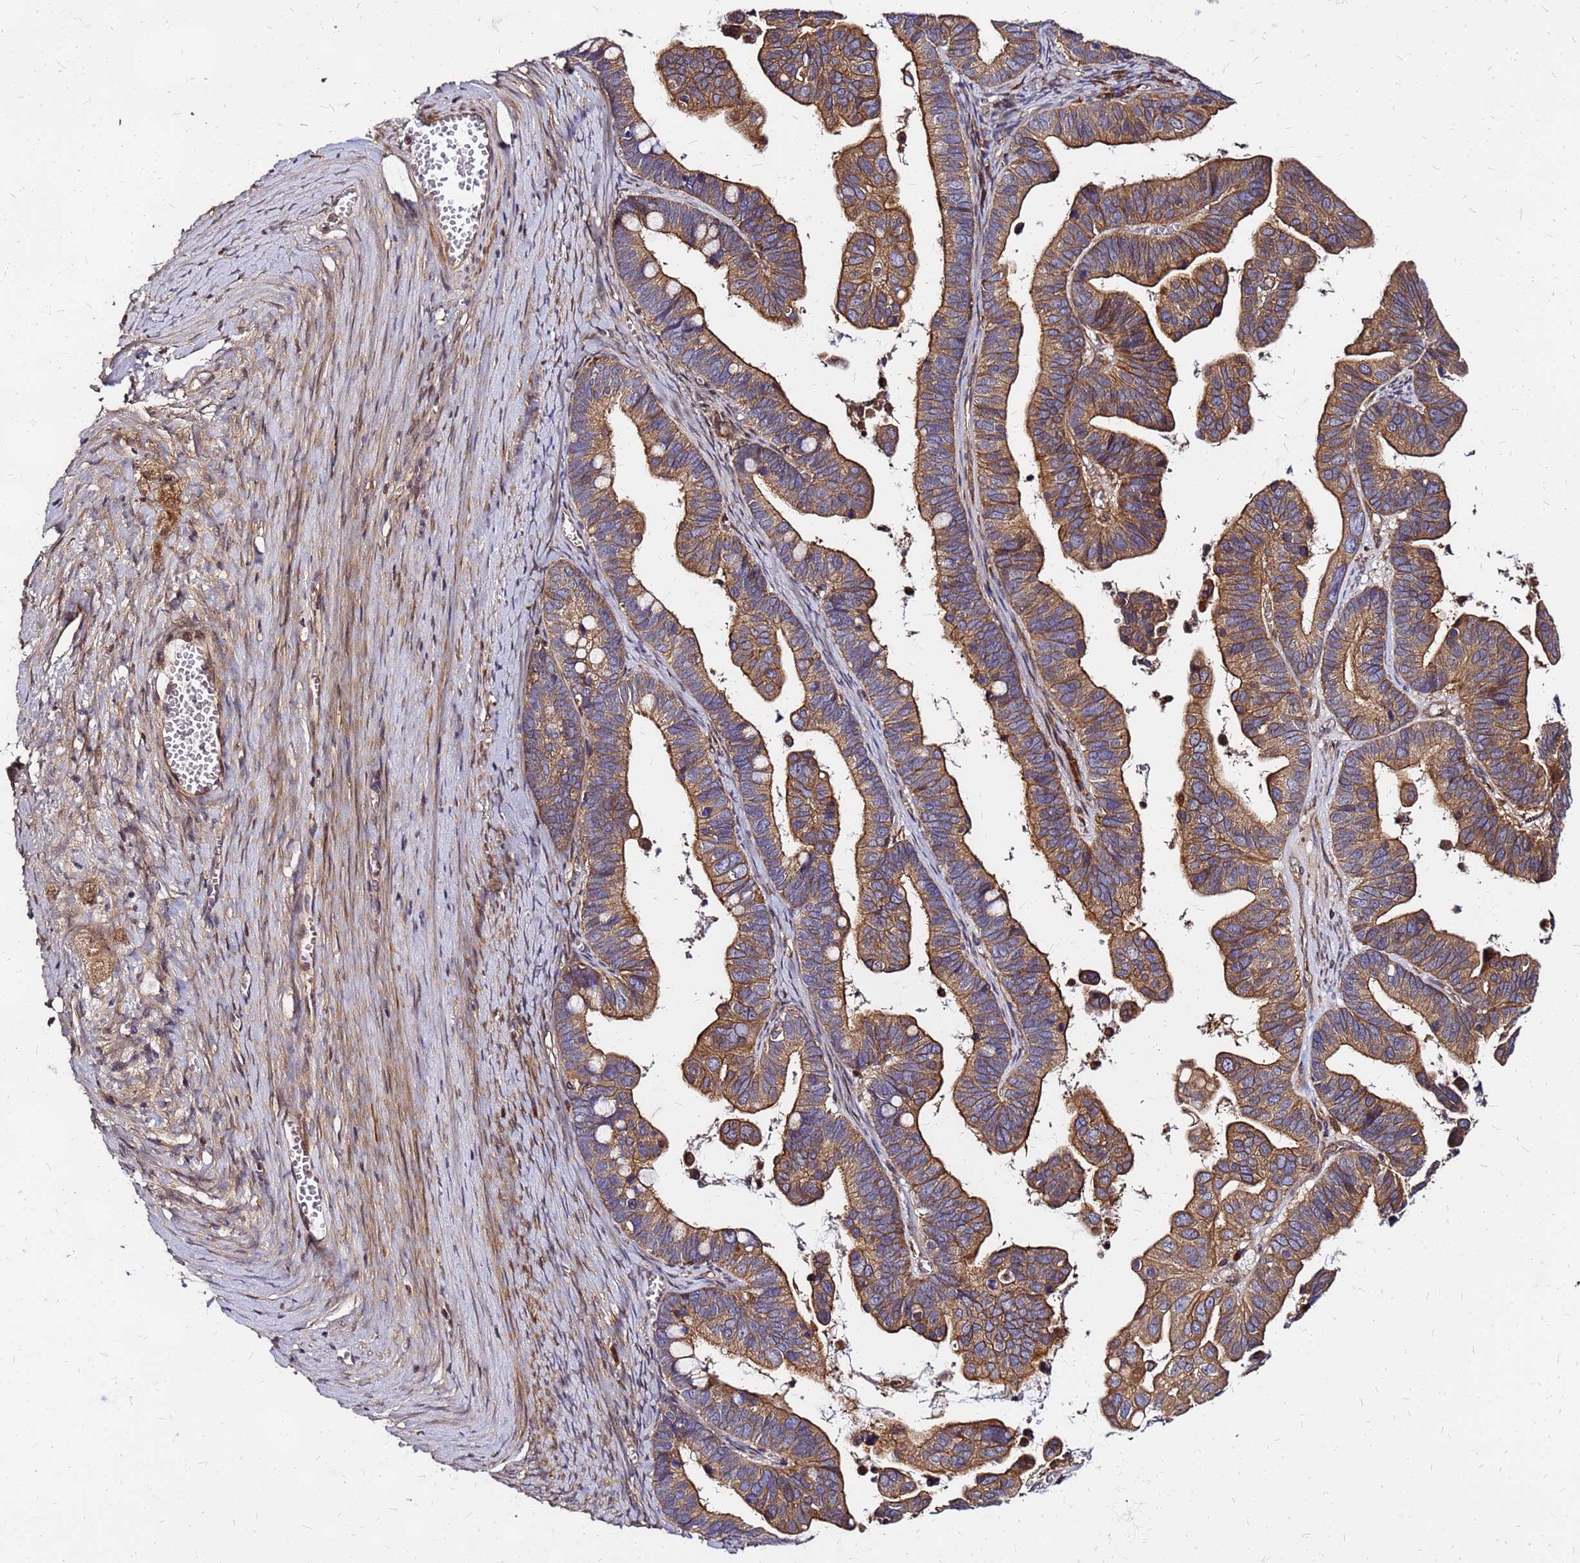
{"staining": {"intensity": "moderate", "quantity": ">75%", "location": "cytoplasmic/membranous"}, "tissue": "ovarian cancer", "cell_type": "Tumor cells", "image_type": "cancer", "snomed": [{"axis": "morphology", "description": "Cystadenocarcinoma, serous, NOS"}, {"axis": "topography", "description": "Ovary"}], "caption": "This photomicrograph demonstrates ovarian cancer (serous cystadenocarcinoma) stained with immunohistochemistry to label a protein in brown. The cytoplasmic/membranous of tumor cells show moderate positivity for the protein. Nuclei are counter-stained blue.", "gene": "CYBC1", "patient": {"sex": "female", "age": 56}}